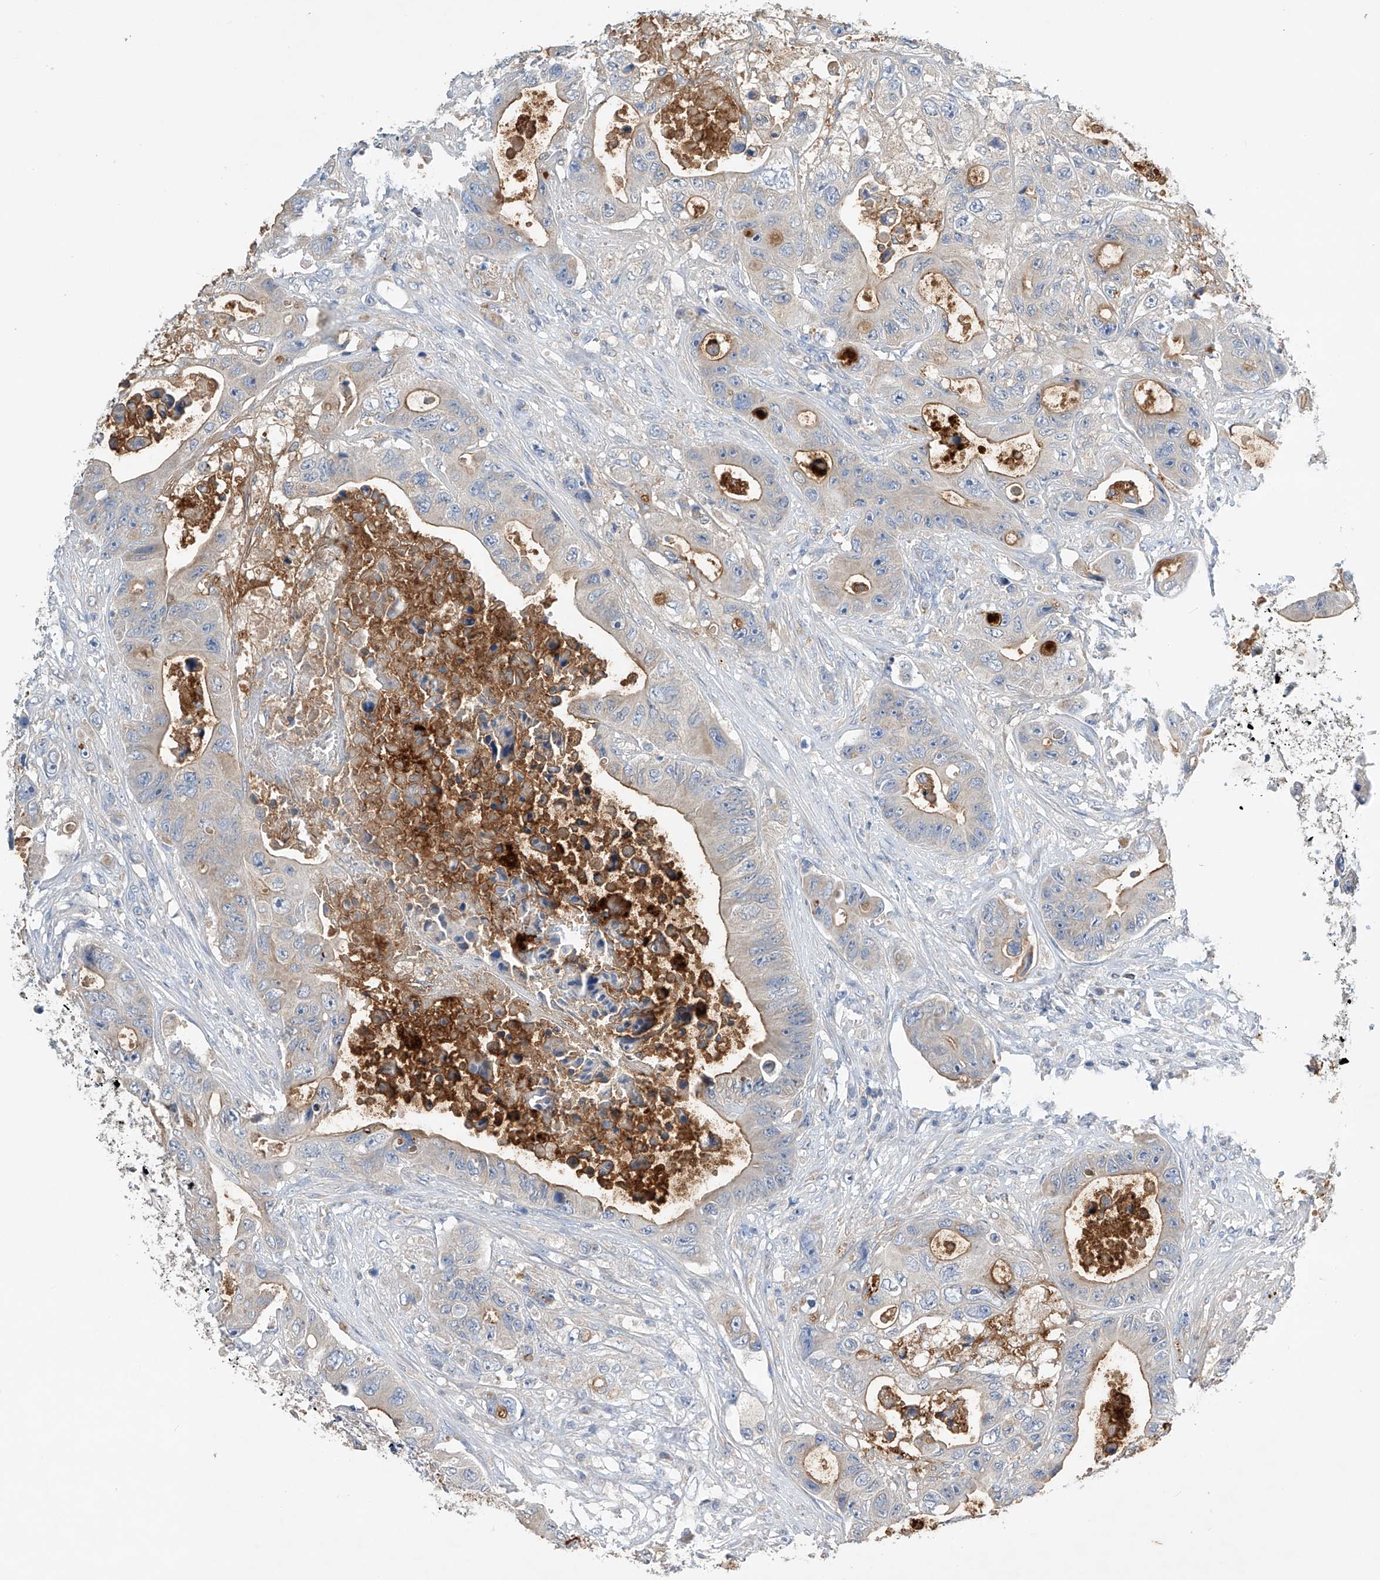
{"staining": {"intensity": "moderate", "quantity": "<25%", "location": "cytoplasmic/membranous"}, "tissue": "colorectal cancer", "cell_type": "Tumor cells", "image_type": "cancer", "snomed": [{"axis": "morphology", "description": "Adenocarcinoma, NOS"}, {"axis": "topography", "description": "Colon"}], "caption": "Brown immunohistochemical staining in human colorectal adenocarcinoma reveals moderate cytoplasmic/membranous positivity in about <25% of tumor cells. Using DAB (brown) and hematoxylin (blue) stains, captured at high magnification using brightfield microscopy.", "gene": "GPC4", "patient": {"sex": "female", "age": 46}}